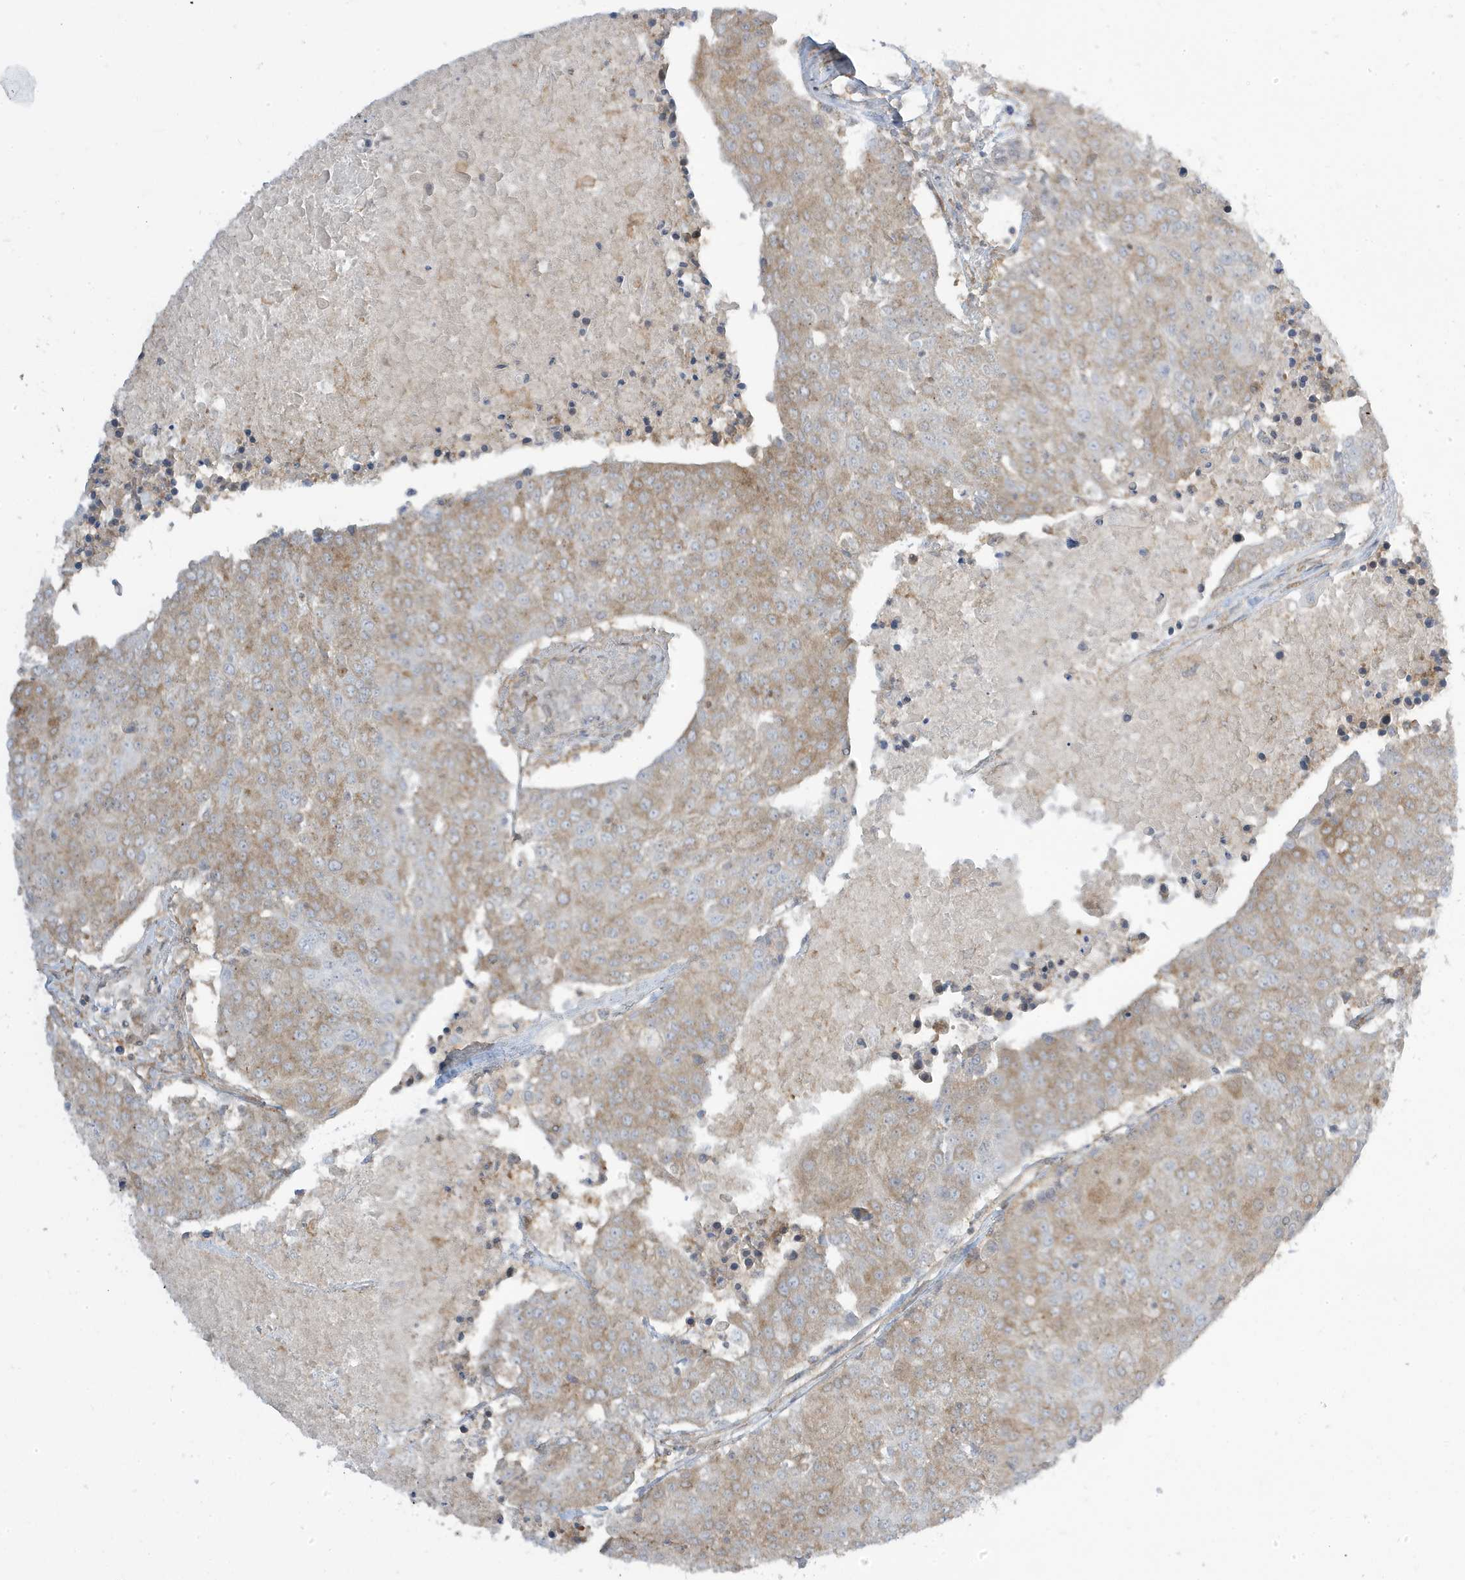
{"staining": {"intensity": "weak", "quantity": "<25%", "location": "cytoplasmic/membranous"}, "tissue": "urothelial cancer", "cell_type": "Tumor cells", "image_type": "cancer", "snomed": [{"axis": "morphology", "description": "Urothelial carcinoma, High grade"}, {"axis": "topography", "description": "Urinary bladder"}], "caption": "Human high-grade urothelial carcinoma stained for a protein using IHC shows no staining in tumor cells.", "gene": "STAM", "patient": {"sex": "female", "age": 85}}